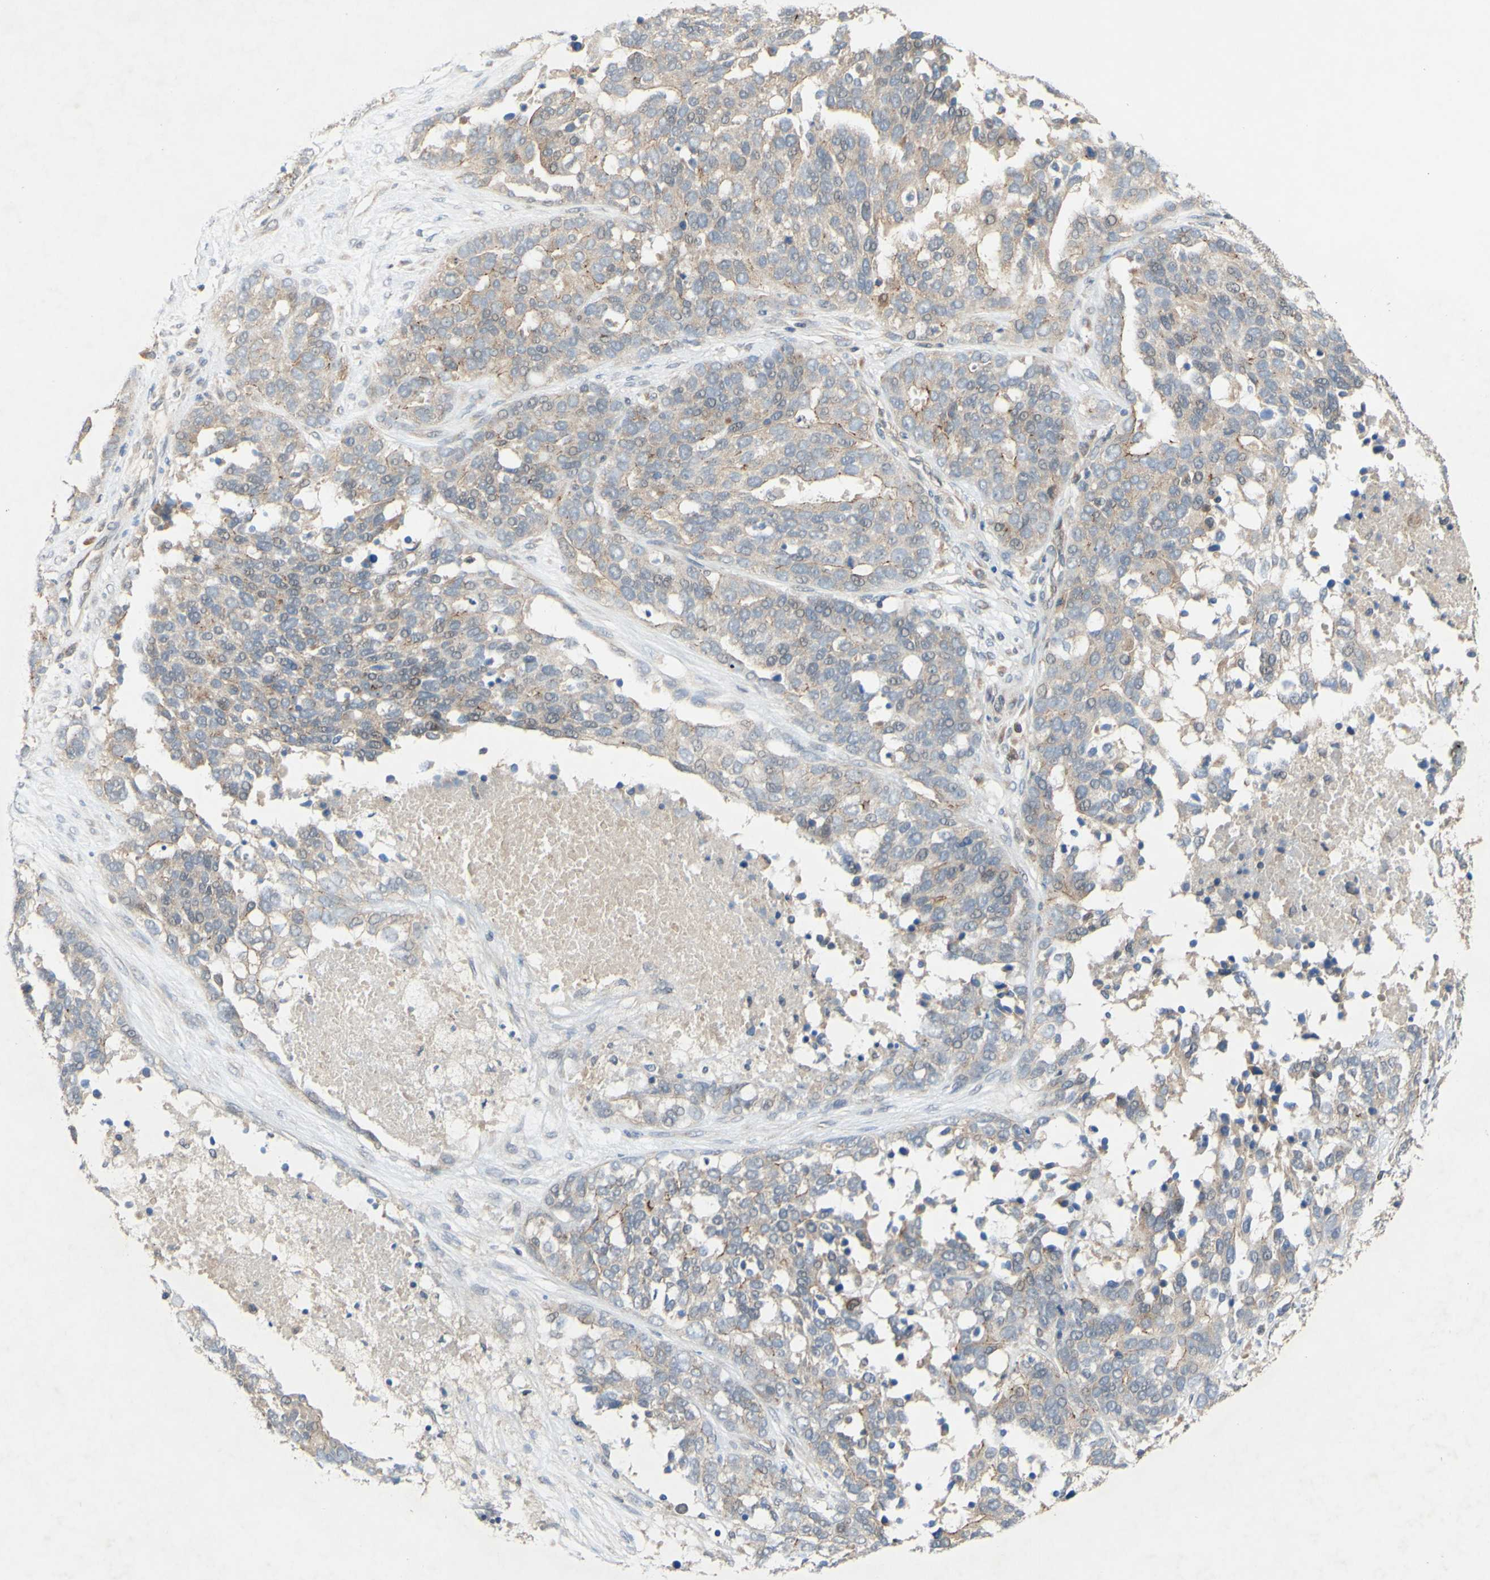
{"staining": {"intensity": "weak", "quantity": ">75%", "location": "cytoplasmic/membranous,nuclear"}, "tissue": "ovarian cancer", "cell_type": "Tumor cells", "image_type": "cancer", "snomed": [{"axis": "morphology", "description": "Cystadenocarcinoma, serous, NOS"}, {"axis": "topography", "description": "Ovary"}], "caption": "Immunohistochemical staining of human ovarian cancer (serous cystadenocarcinoma) displays weak cytoplasmic/membranous and nuclear protein positivity in approximately >75% of tumor cells.", "gene": "PDGFB", "patient": {"sex": "female", "age": 44}}